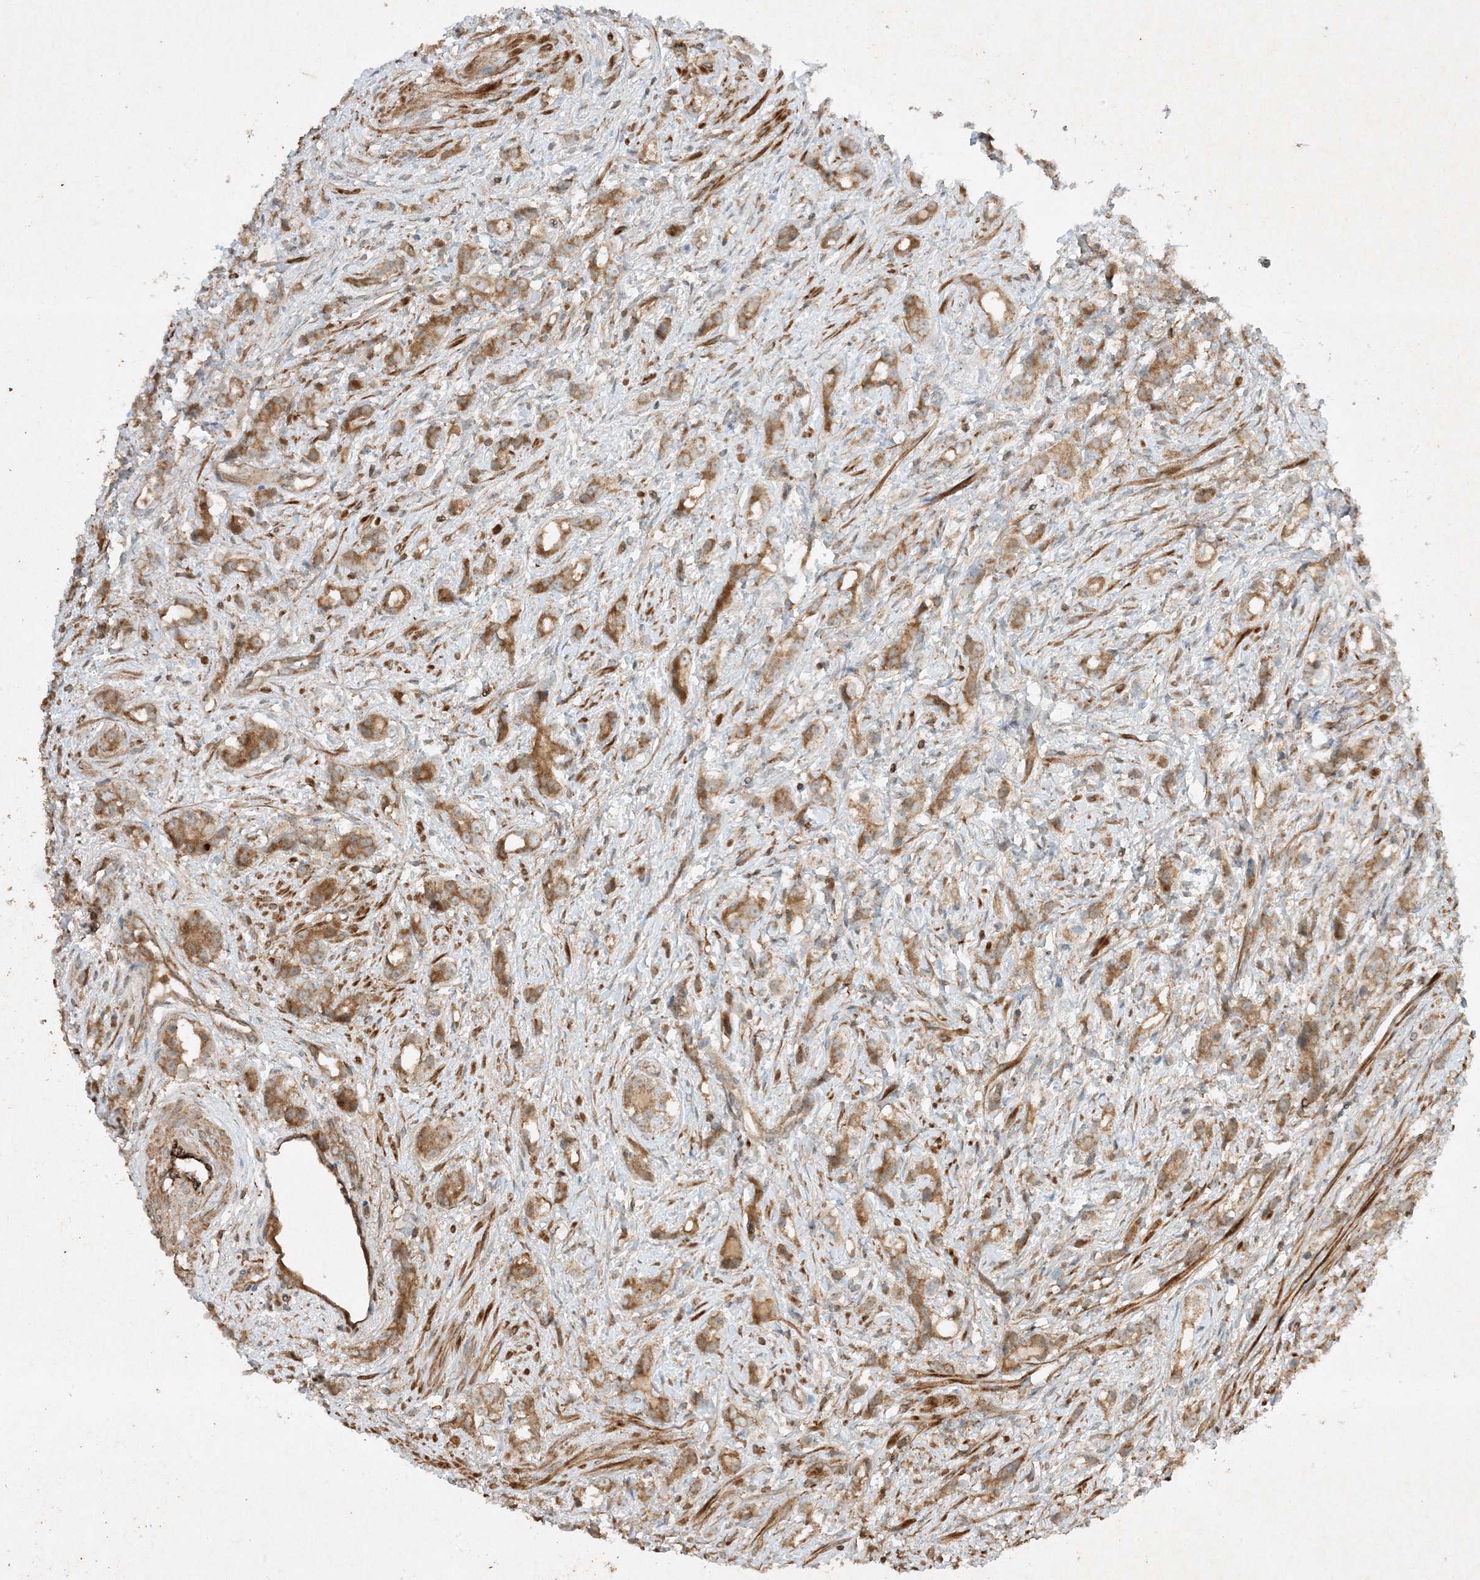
{"staining": {"intensity": "moderate", "quantity": ">75%", "location": "cytoplasmic/membranous"}, "tissue": "prostate cancer", "cell_type": "Tumor cells", "image_type": "cancer", "snomed": [{"axis": "morphology", "description": "Adenocarcinoma, High grade"}, {"axis": "topography", "description": "Prostate"}], "caption": "A brown stain highlights moderate cytoplasmic/membranous staining of a protein in human prostate high-grade adenocarcinoma tumor cells.", "gene": "XRN1", "patient": {"sex": "male", "age": 63}}